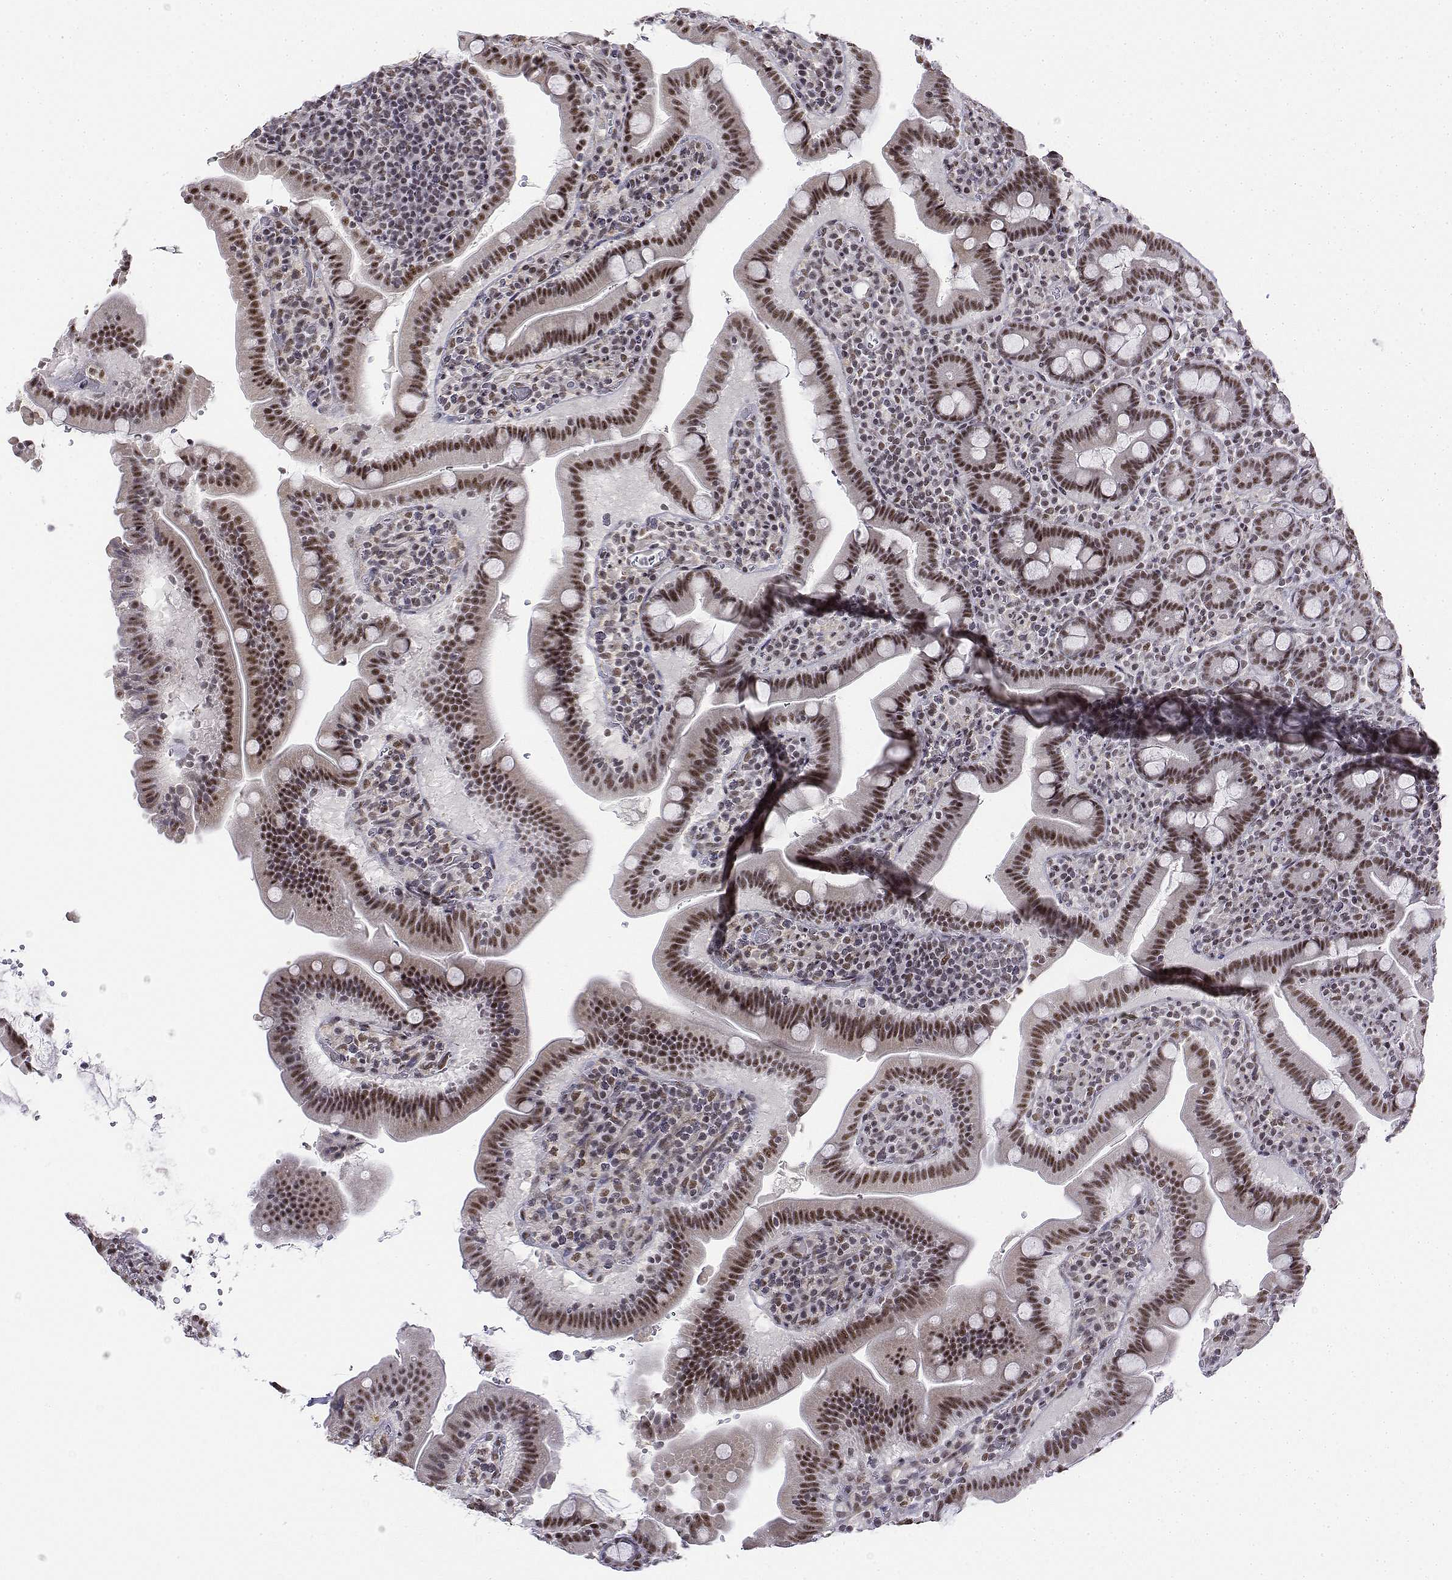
{"staining": {"intensity": "moderate", "quantity": ">75%", "location": "nuclear"}, "tissue": "small intestine", "cell_type": "Glandular cells", "image_type": "normal", "snomed": [{"axis": "morphology", "description": "Normal tissue, NOS"}, {"axis": "topography", "description": "Small intestine"}], "caption": "Immunohistochemistry (DAB (3,3'-diaminobenzidine)) staining of normal small intestine demonstrates moderate nuclear protein expression in approximately >75% of glandular cells.", "gene": "SETD1A", "patient": {"sex": "male", "age": 26}}